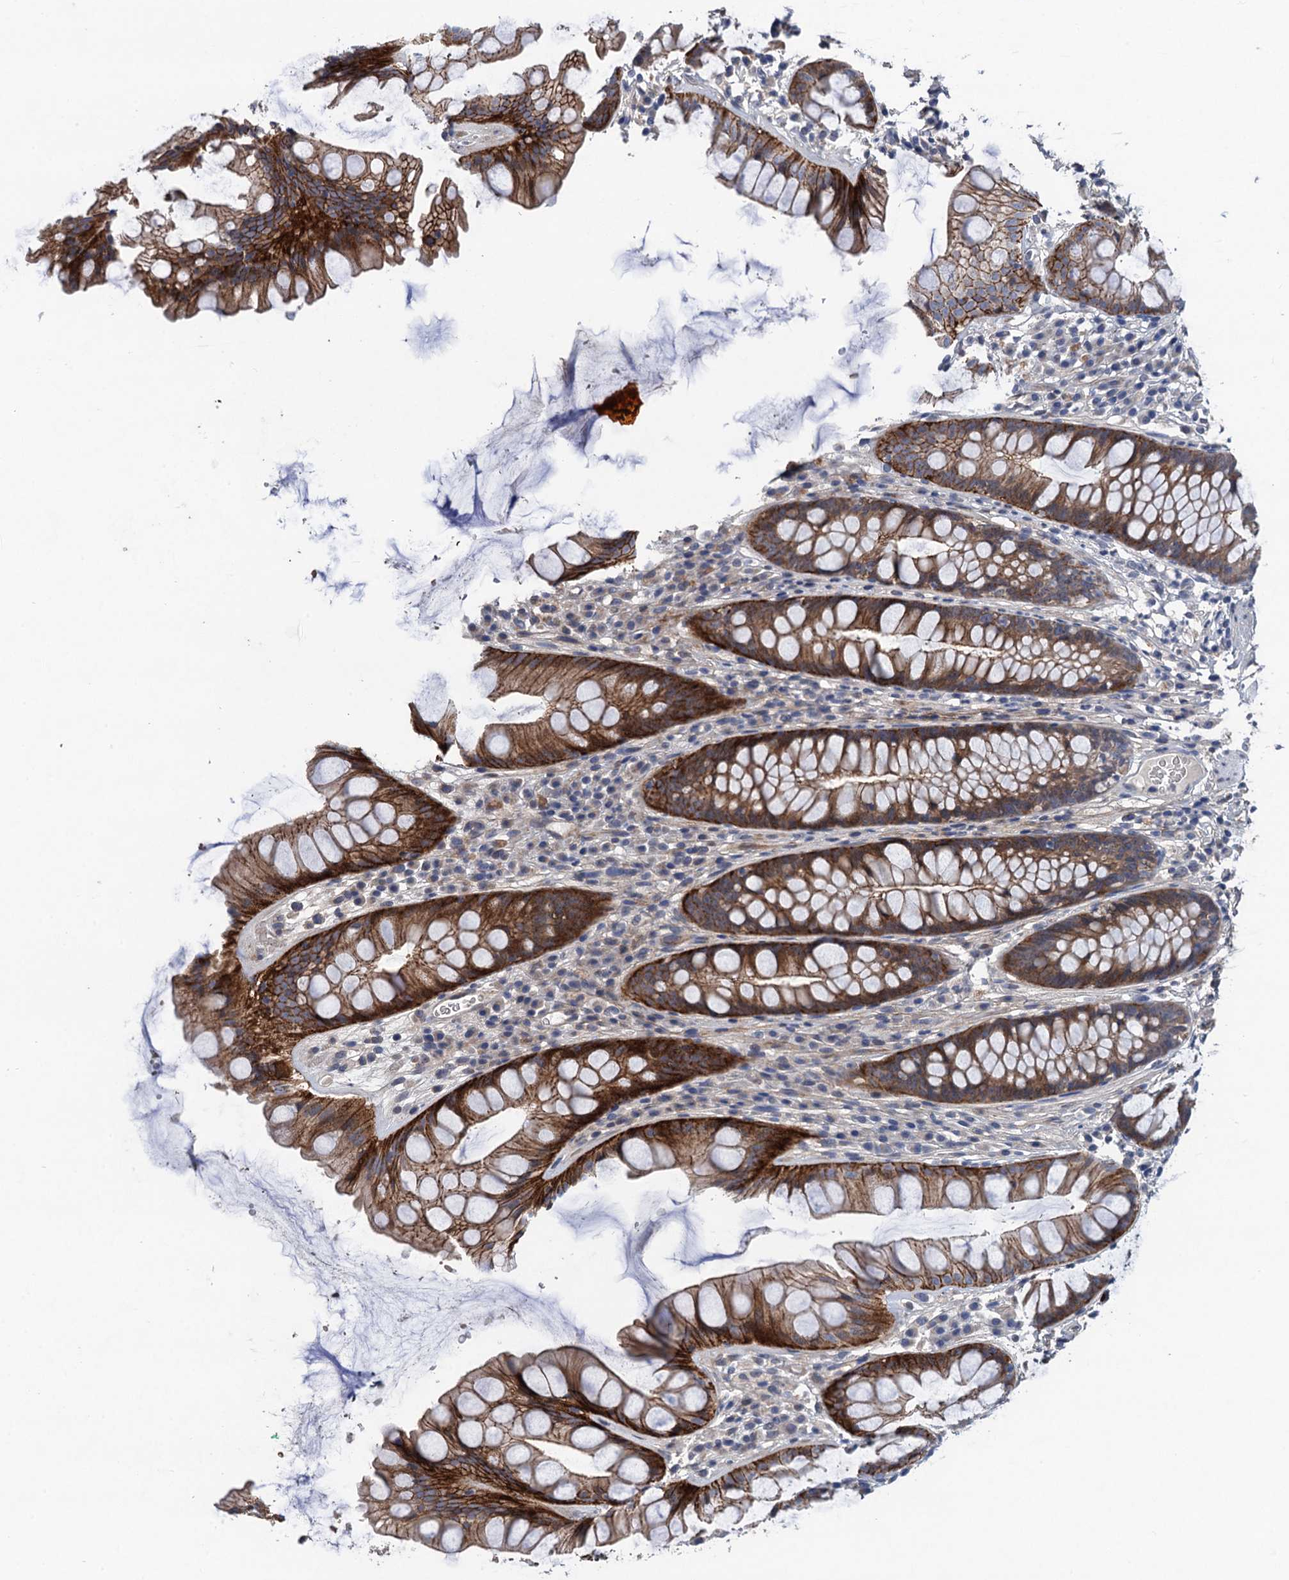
{"staining": {"intensity": "strong", "quantity": ">75%", "location": "cytoplasmic/membranous"}, "tissue": "rectum", "cell_type": "Glandular cells", "image_type": "normal", "snomed": [{"axis": "morphology", "description": "Normal tissue, NOS"}, {"axis": "topography", "description": "Rectum"}], "caption": "Immunohistochemistry photomicrograph of unremarkable rectum: human rectum stained using immunohistochemistry (IHC) exhibits high levels of strong protein expression localized specifically in the cytoplasmic/membranous of glandular cells, appearing as a cytoplasmic/membranous brown color.", "gene": "TRAF7", "patient": {"sex": "male", "age": 74}}